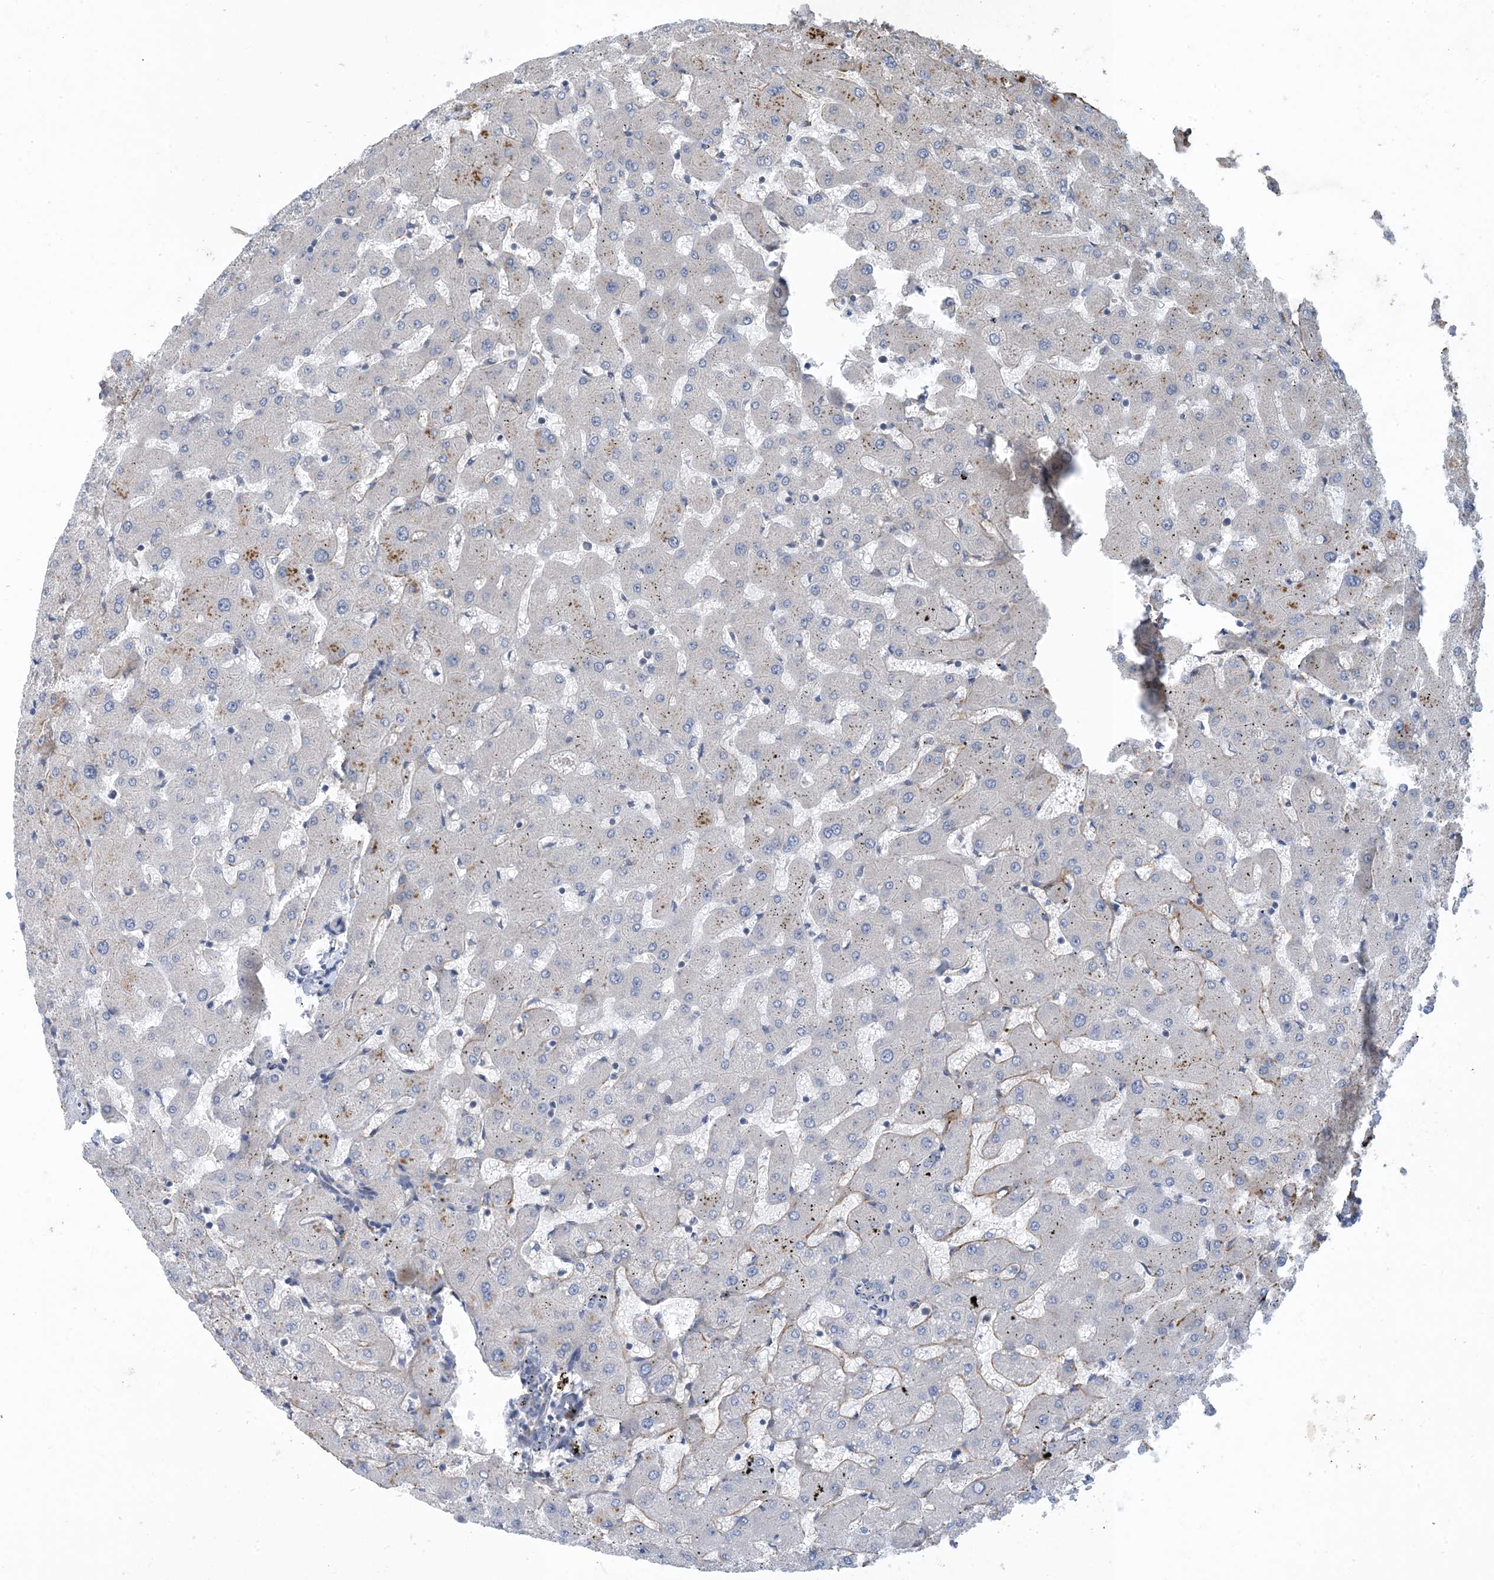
{"staining": {"intensity": "negative", "quantity": "none", "location": "none"}, "tissue": "liver", "cell_type": "Cholangiocytes", "image_type": "normal", "snomed": [{"axis": "morphology", "description": "Normal tissue, NOS"}, {"axis": "topography", "description": "Liver"}], "caption": "Immunohistochemistry (IHC) micrograph of unremarkable liver: liver stained with DAB (3,3'-diaminobenzidine) shows no significant protein staining in cholangiocytes. (DAB immunohistochemistry, high magnification).", "gene": "TINAG", "patient": {"sex": "female", "age": 63}}